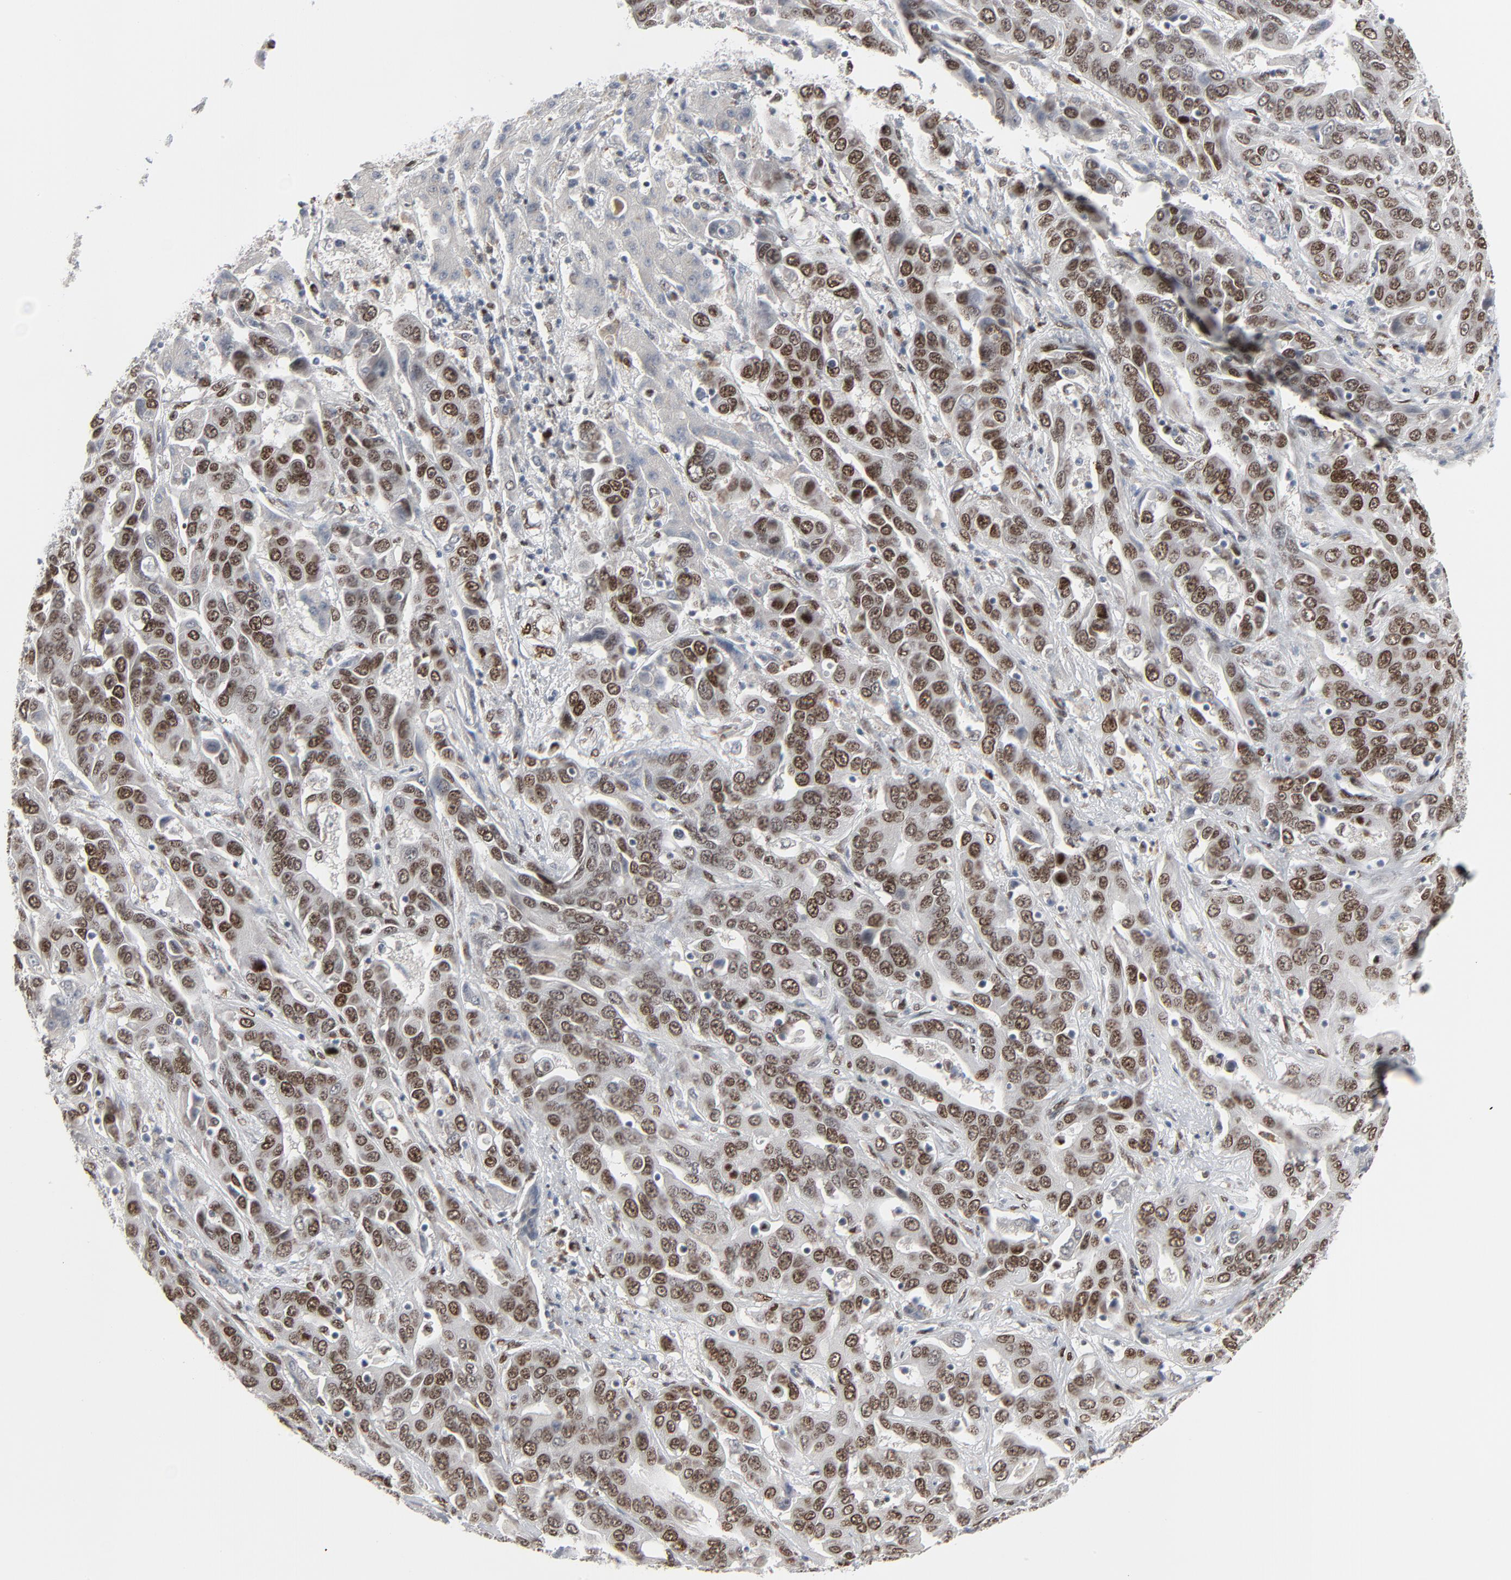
{"staining": {"intensity": "strong", "quantity": ">75%", "location": "nuclear"}, "tissue": "liver cancer", "cell_type": "Tumor cells", "image_type": "cancer", "snomed": [{"axis": "morphology", "description": "Cholangiocarcinoma"}, {"axis": "topography", "description": "Liver"}], "caption": "Immunohistochemical staining of human liver cancer (cholangiocarcinoma) reveals strong nuclear protein positivity in about >75% of tumor cells.", "gene": "CUX1", "patient": {"sex": "female", "age": 52}}